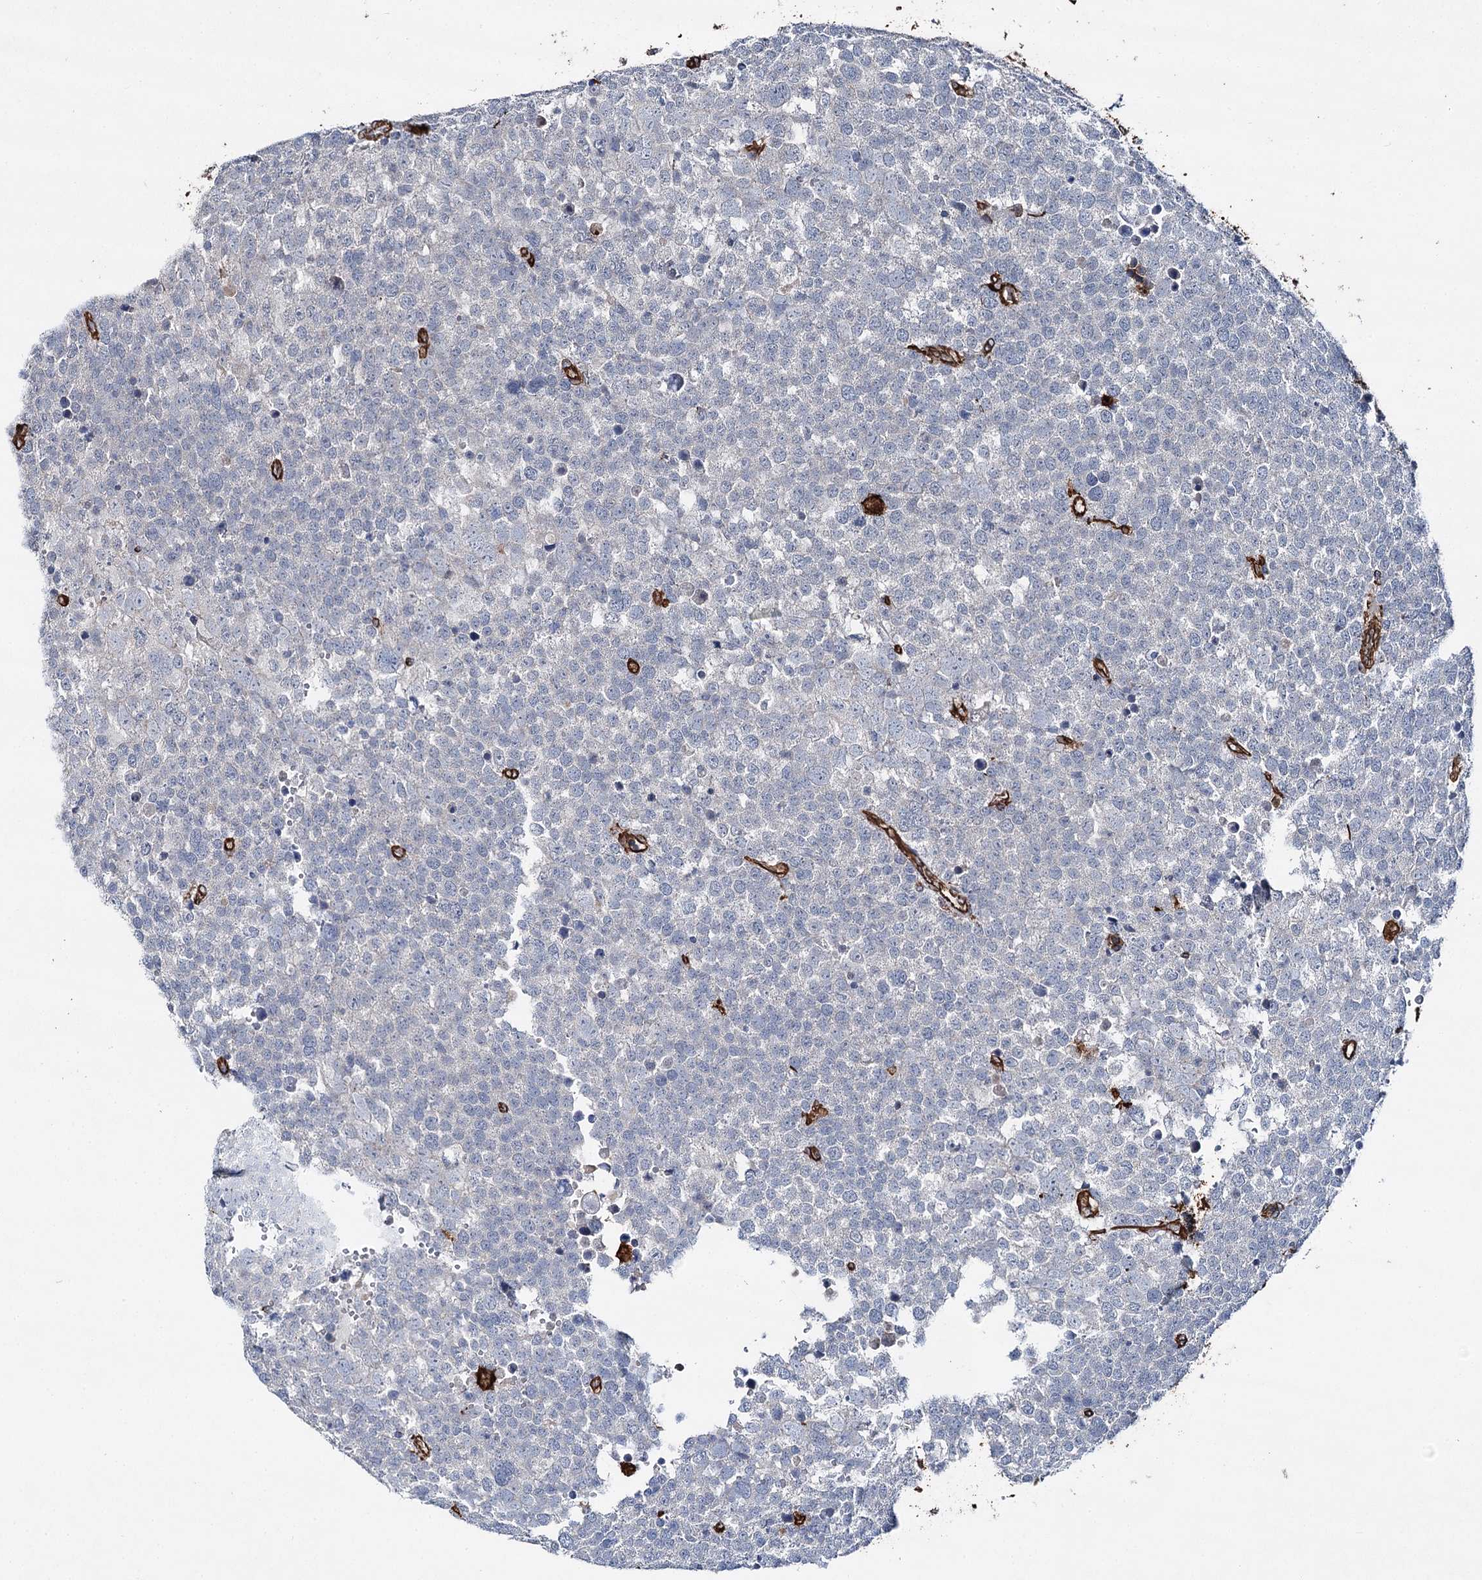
{"staining": {"intensity": "negative", "quantity": "none", "location": "none"}, "tissue": "testis cancer", "cell_type": "Tumor cells", "image_type": "cancer", "snomed": [{"axis": "morphology", "description": "Seminoma, NOS"}, {"axis": "topography", "description": "Testis"}], "caption": "A micrograph of seminoma (testis) stained for a protein exhibits no brown staining in tumor cells.", "gene": "CLEC4M", "patient": {"sex": "male", "age": 71}}